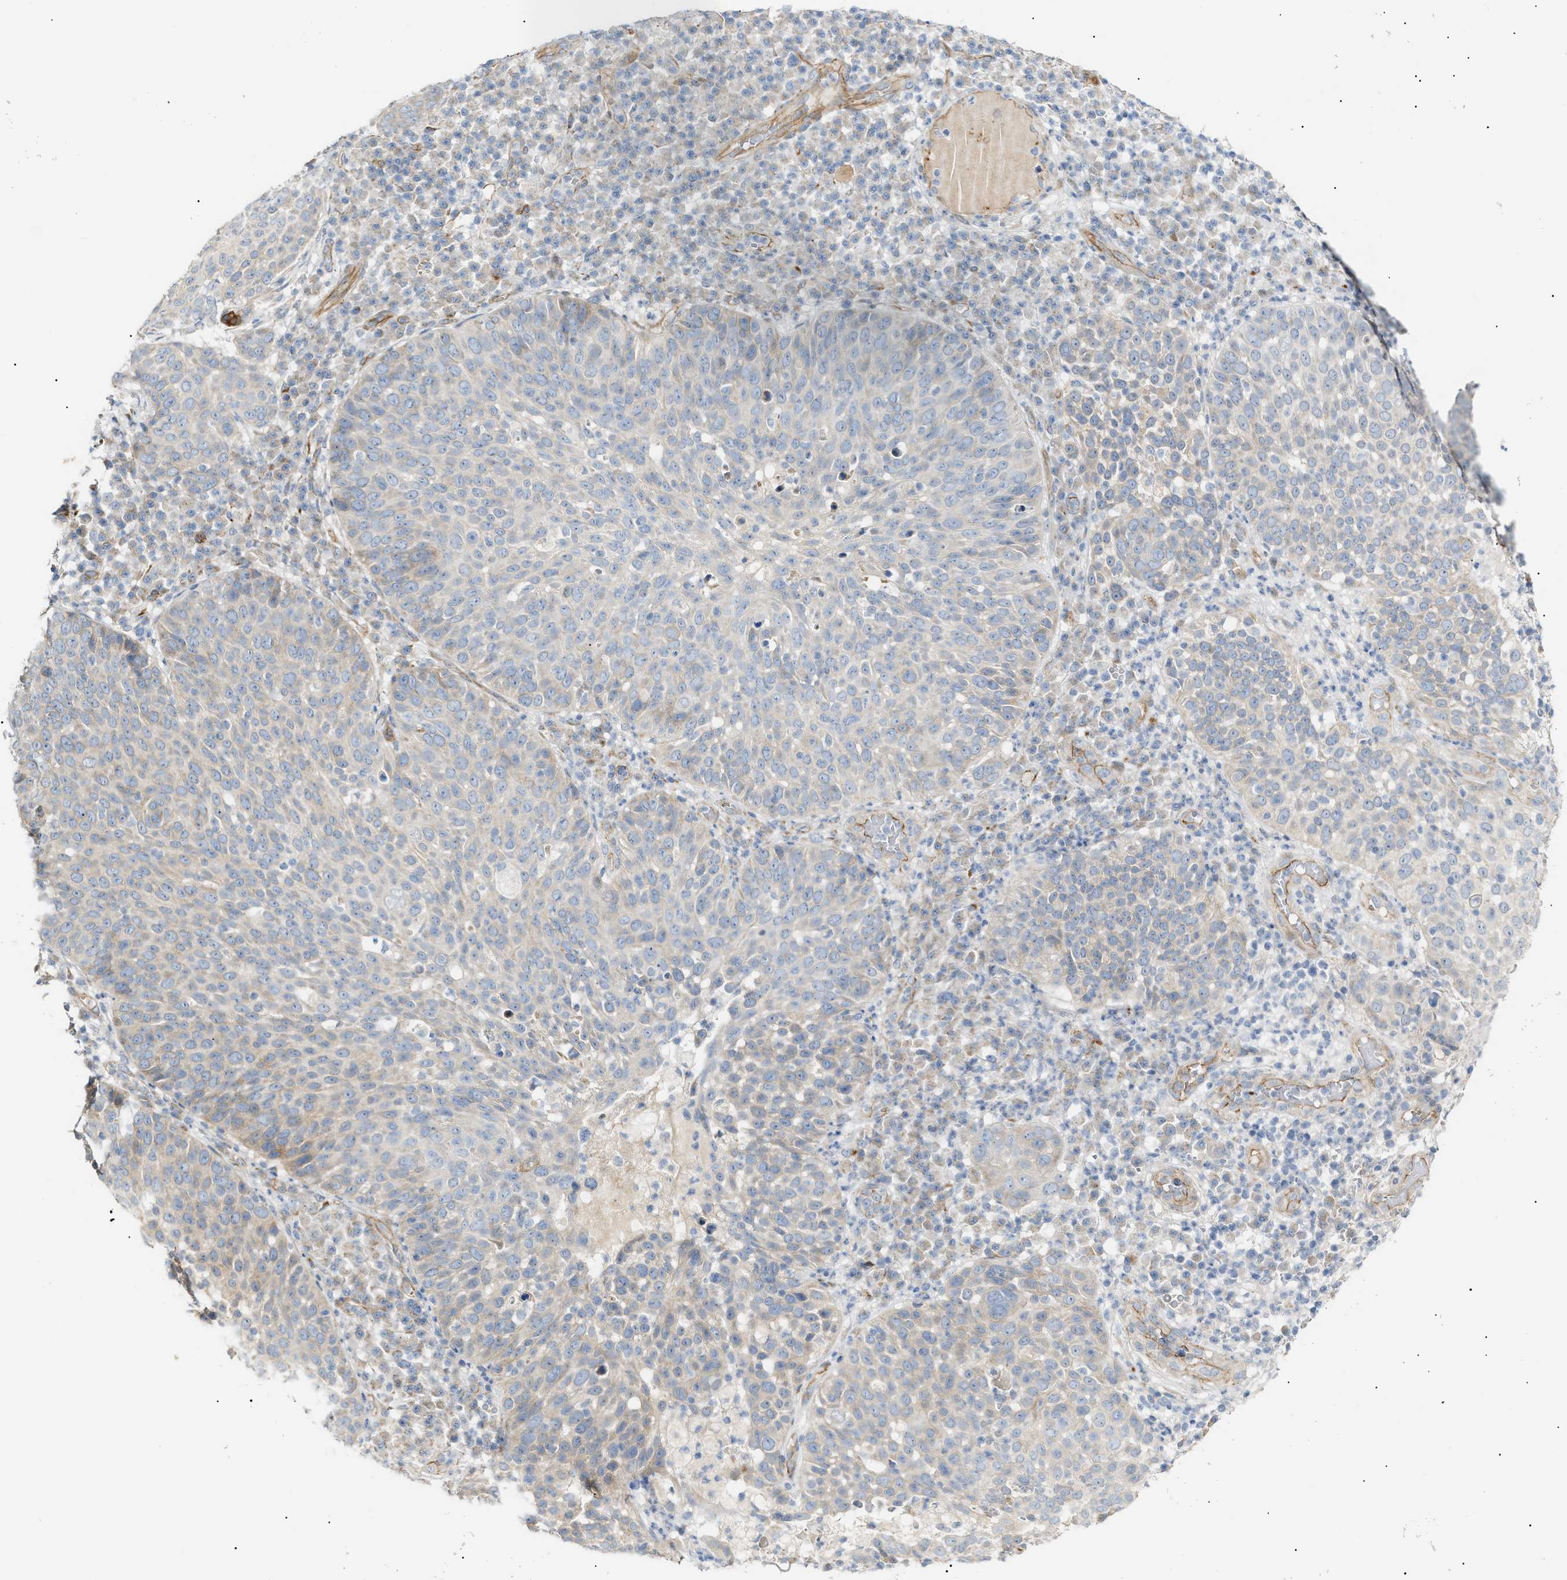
{"staining": {"intensity": "weak", "quantity": "<25%", "location": "cytoplasmic/membranous"}, "tissue": "skin cancer", "cell_type": "Tumor cells", "image_type": "cancer", "snomed": [{"axis": "morphology", "description": "Squamous cell carcinoma in situ, NOS"}, {"axis": "morphology", "description": "Squamous cell carcinoma, NOS"}, {"axis": "topography", "description": "Skin"}], "caption": "The IHC micrograph has no significant positivity in tumor cells of squamous cell carcinoma in situ (skin) tissue.", "gene": "ZFHX2", "patient": {"sex": "male", "age": 93}}